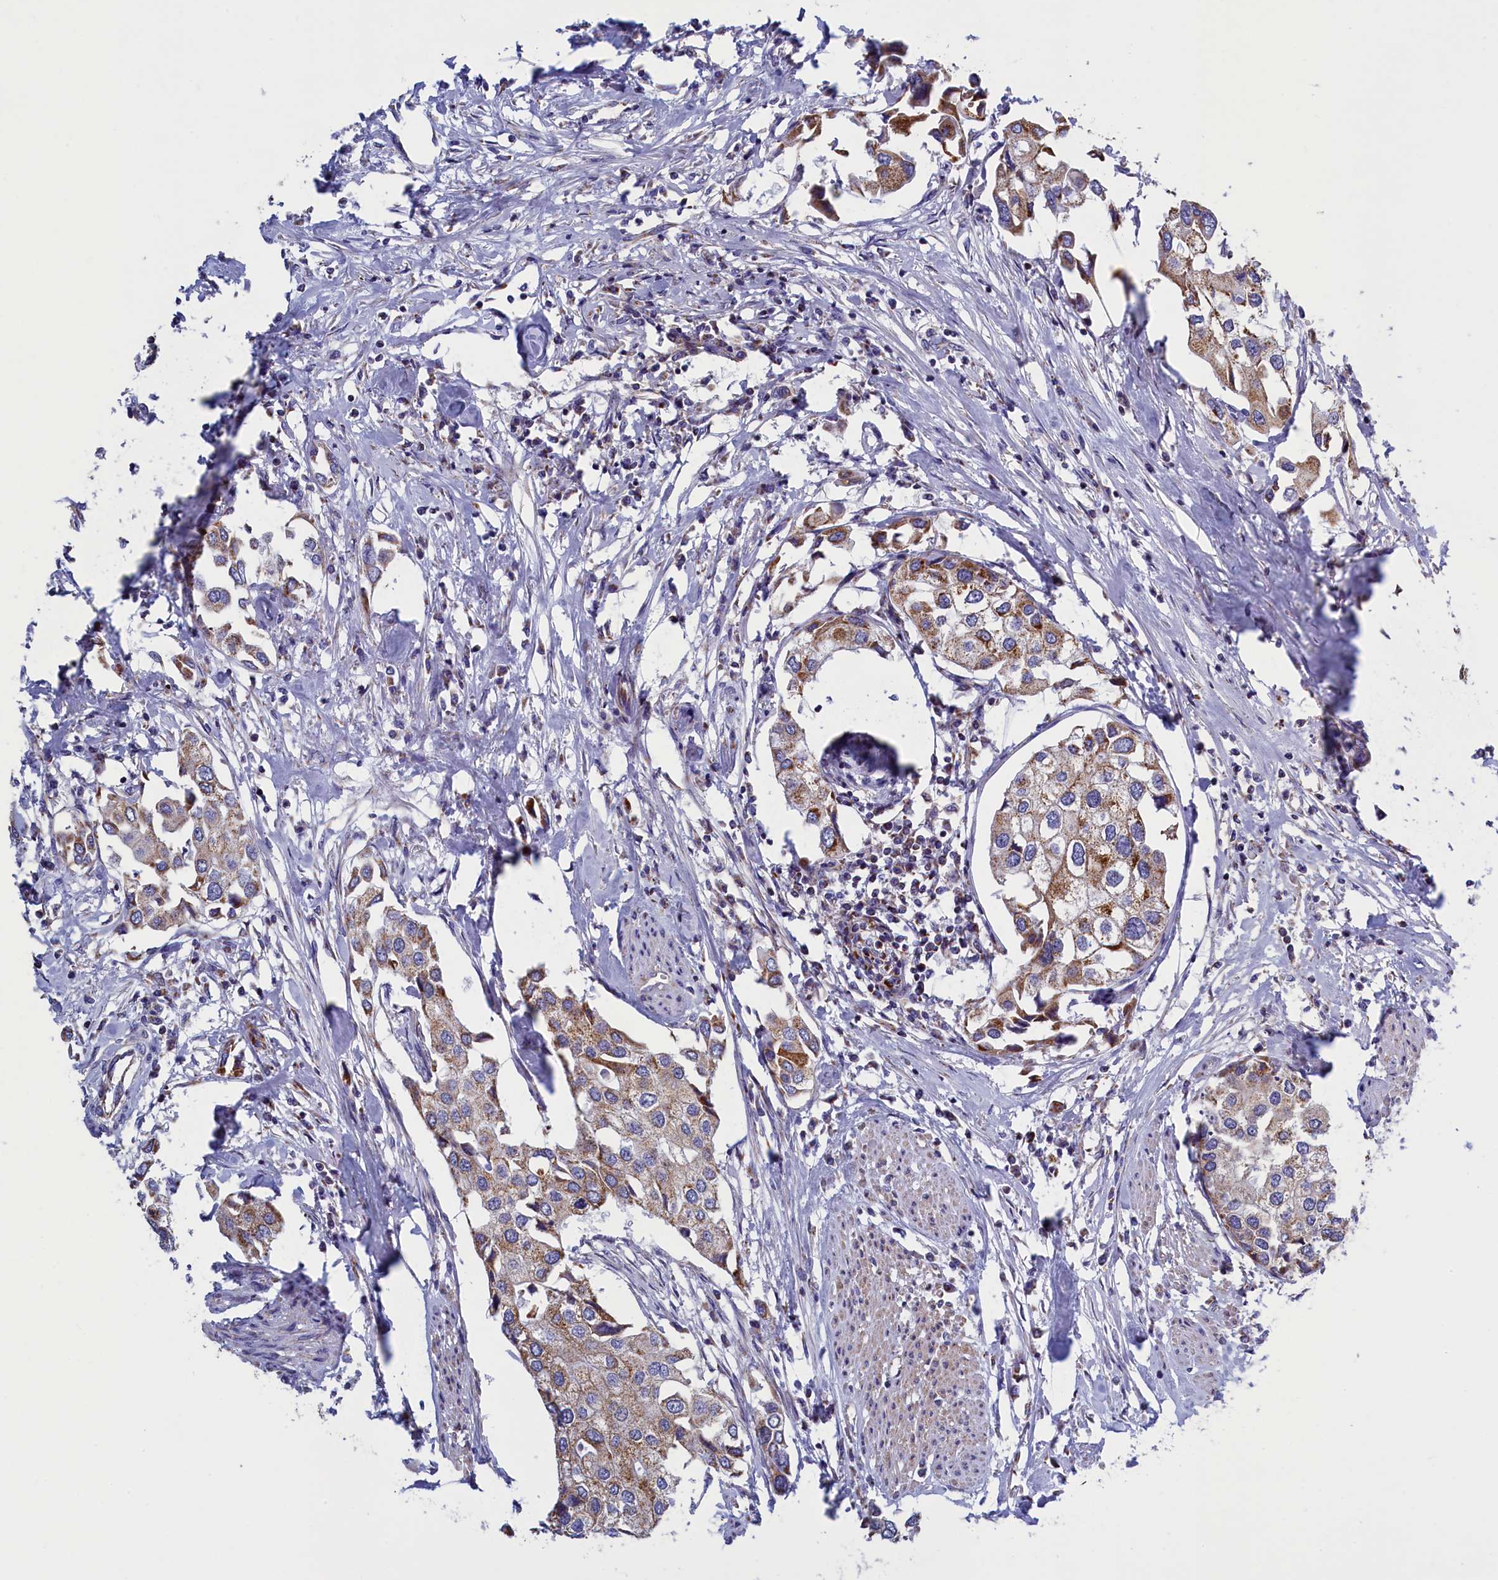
{"staining": {"intensity": "moderate", "quantity": ">75%", "location": "cytoplasmic/membranous"}, "tissue": "urothelial cancer", "cell_type": "Tumor cells", "image_type": "cancer", "snomed": [{"axis": "morphology", "description": "Urothelial carcinoma, High grade"}, {"axis": "topography", "description": "Urinary bladder"}], "caption": "This is a histology image of immunohistochemistry staining of high-grade urothelial carcinoma, which shows moderate staining in the cytoplasmic/membranous of tumor cells.", "gene": "IFT122", "patient": {"sex": "male", "age": 64}}